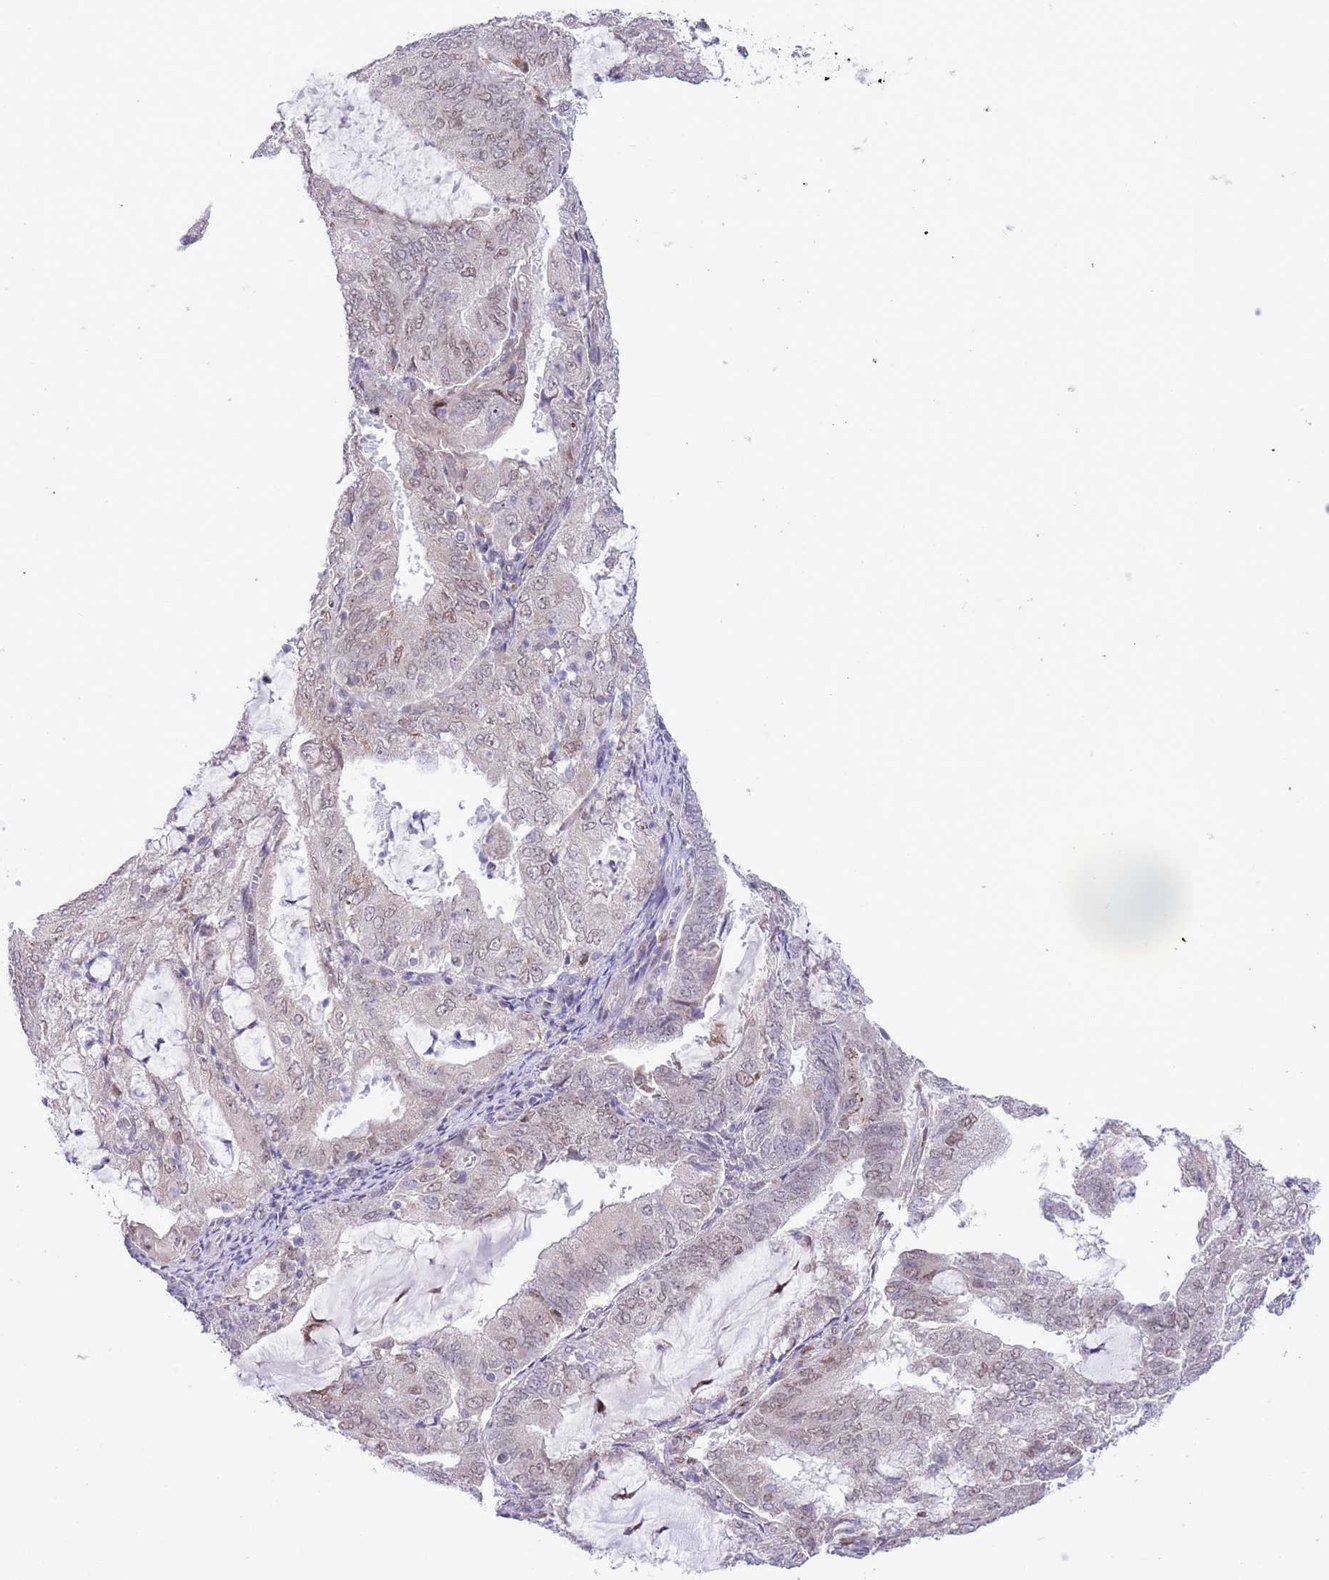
{"staining": {"intensity": "weak", "quantity": "25%-75%", "location": "nuclear"}, "tissue": "endometrial cancer", "cell_type": "Tumor cells", "image_type": "cancer", "snomed": [{"axis": "morphology", "description": "Adenocarcinoma, NOS"}, {"axis": "topography", "description": "Endometrium"}], "caption": "About 25%-75% of tumor cells in human endometrial cancer show weak nuclear protein staining as visualized by brown immunohistochemical staining.", "gene": "ZNF576", "patient": {"sex": "female", "age": 81}}